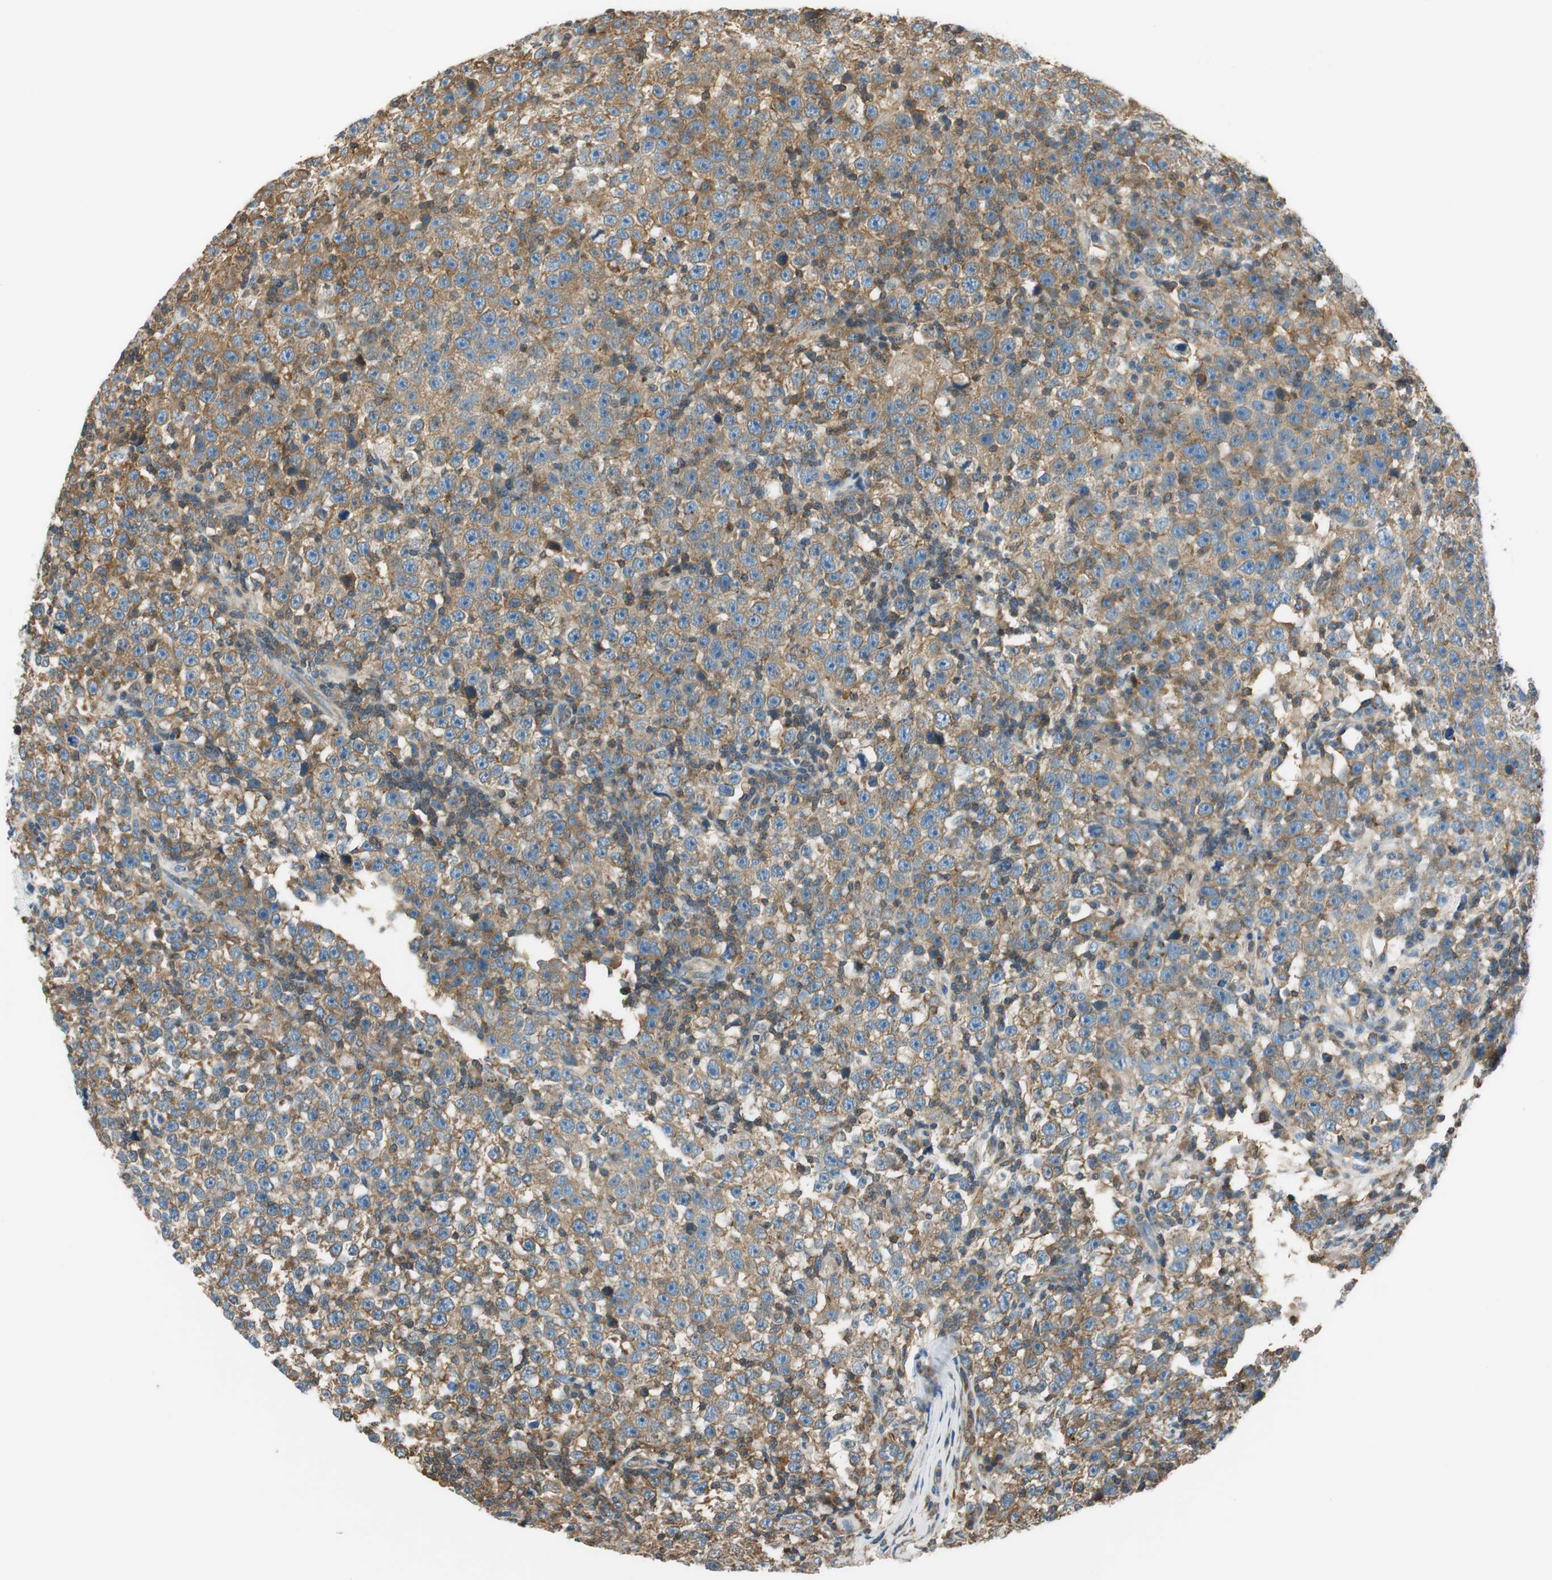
{"staining": {"intensity": "moderate", "quantity": ">75%", "location": "cytoplasmic/membranous"}, "tissue": "testis cancer", "cell_type": "Tumor cells", "image_type": "cancer", "snomed": [{"axis": "morphology", "description": "Seminoma, NOS"}, {"axis": "topography", "description": "Testis"}], "caption": "There is medium levels of moderate cytoplasmic/membranous staining in tumor cells of testis seminoma, as demonstrated by immunohistochemical staining (brown color).", "gene": "PI4K2B", "patient": {"sex": "male", "age": 43}}